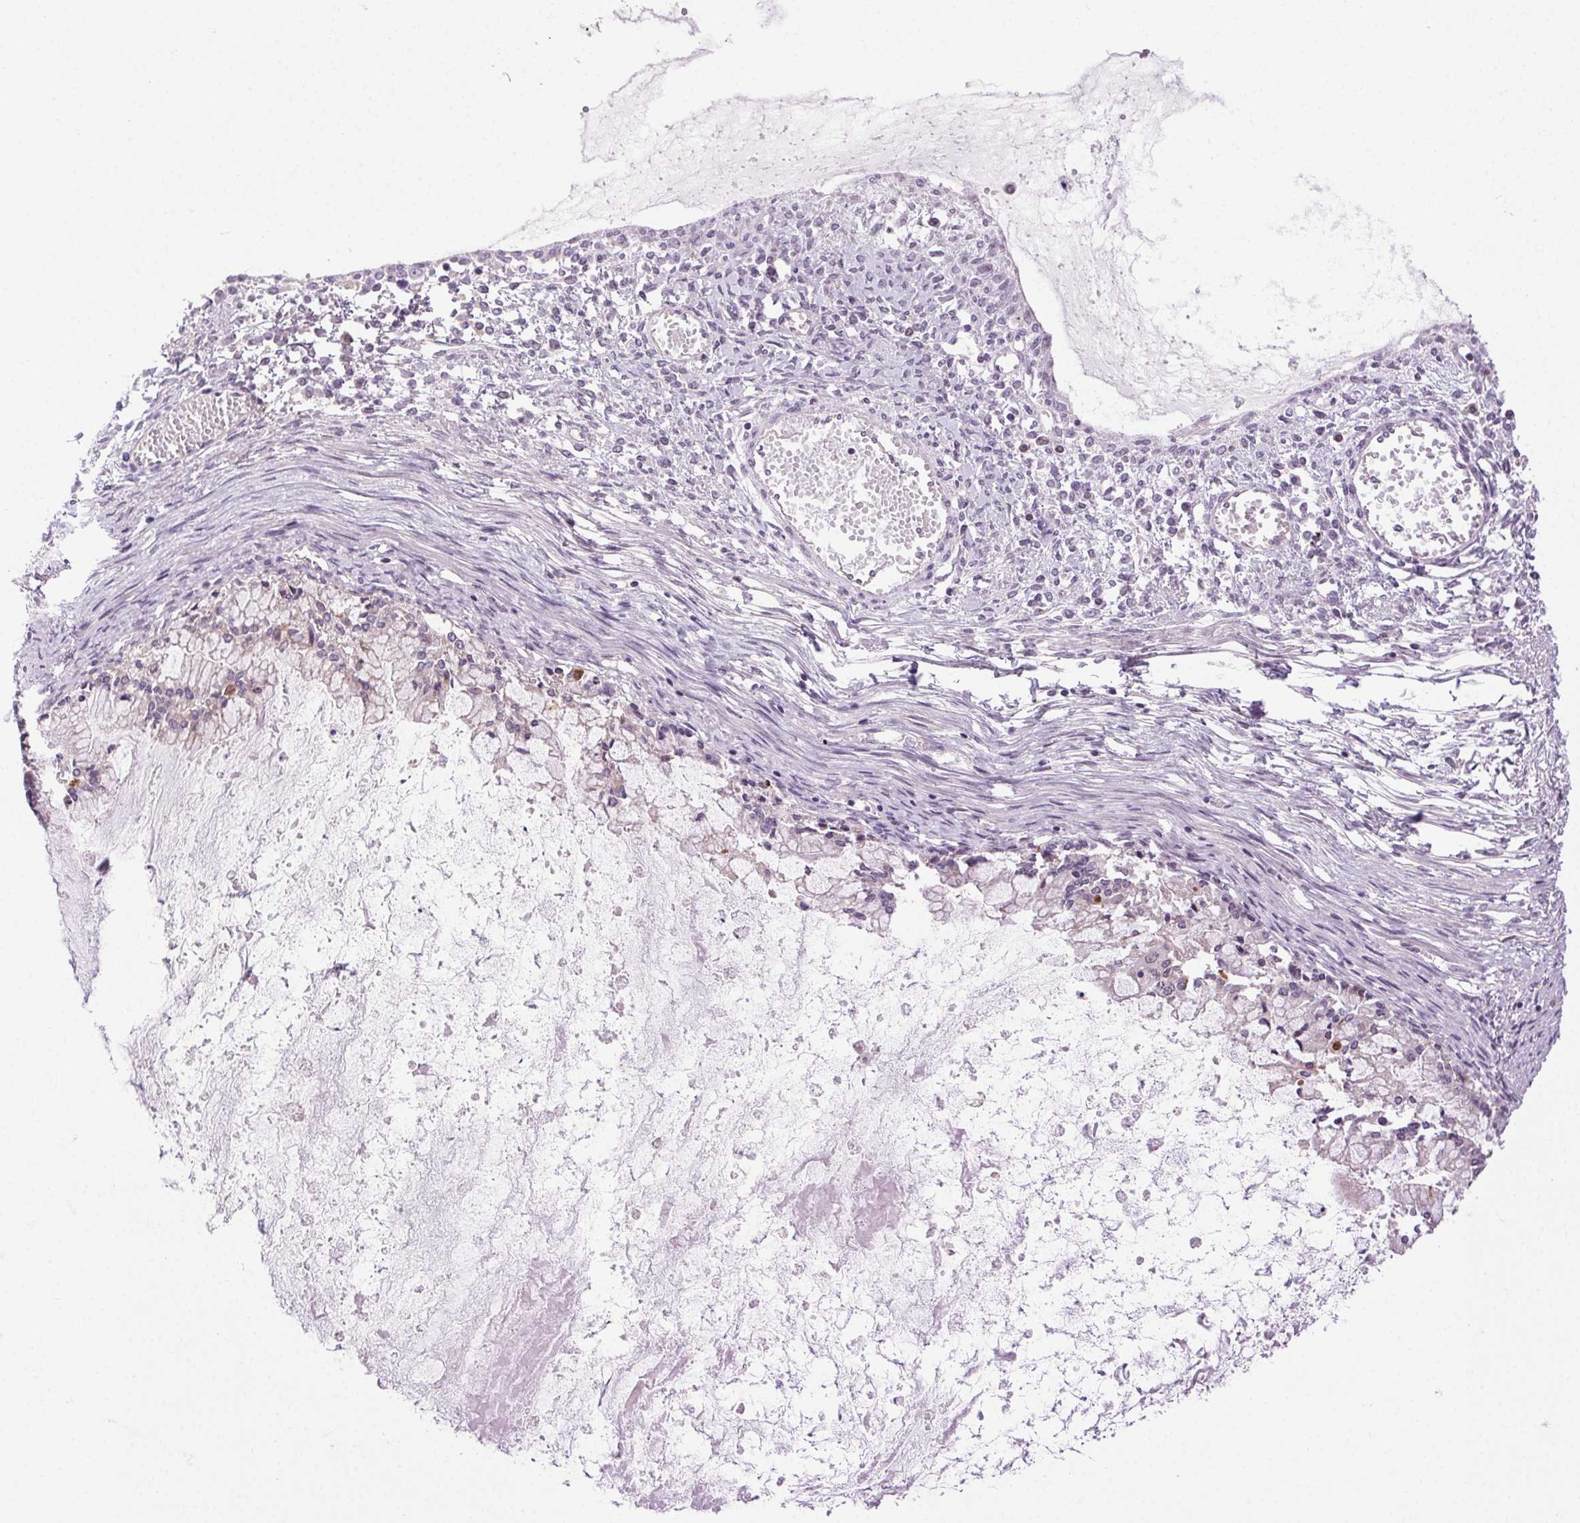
{"staining": {"intensity": "negative", "quantity": "none", "location": "none"}, "tissue": "ovarian cancer", "cell_type": "Tumor cells", "image_type": "cancer", "snomed": [{"axis": "morphology", "description": "Cystadenocarcinoma, mucinous, NOS"}, {"axis": "topography", "description": "Ovary"}], "caption": "Mucinous cystadenocarcinoma (ovarian) was stained to show a protein in brown. There is no significant positivity in tumor cells.", "gene": "SYT11", "patient": {"sex": "female", "age": 67}}